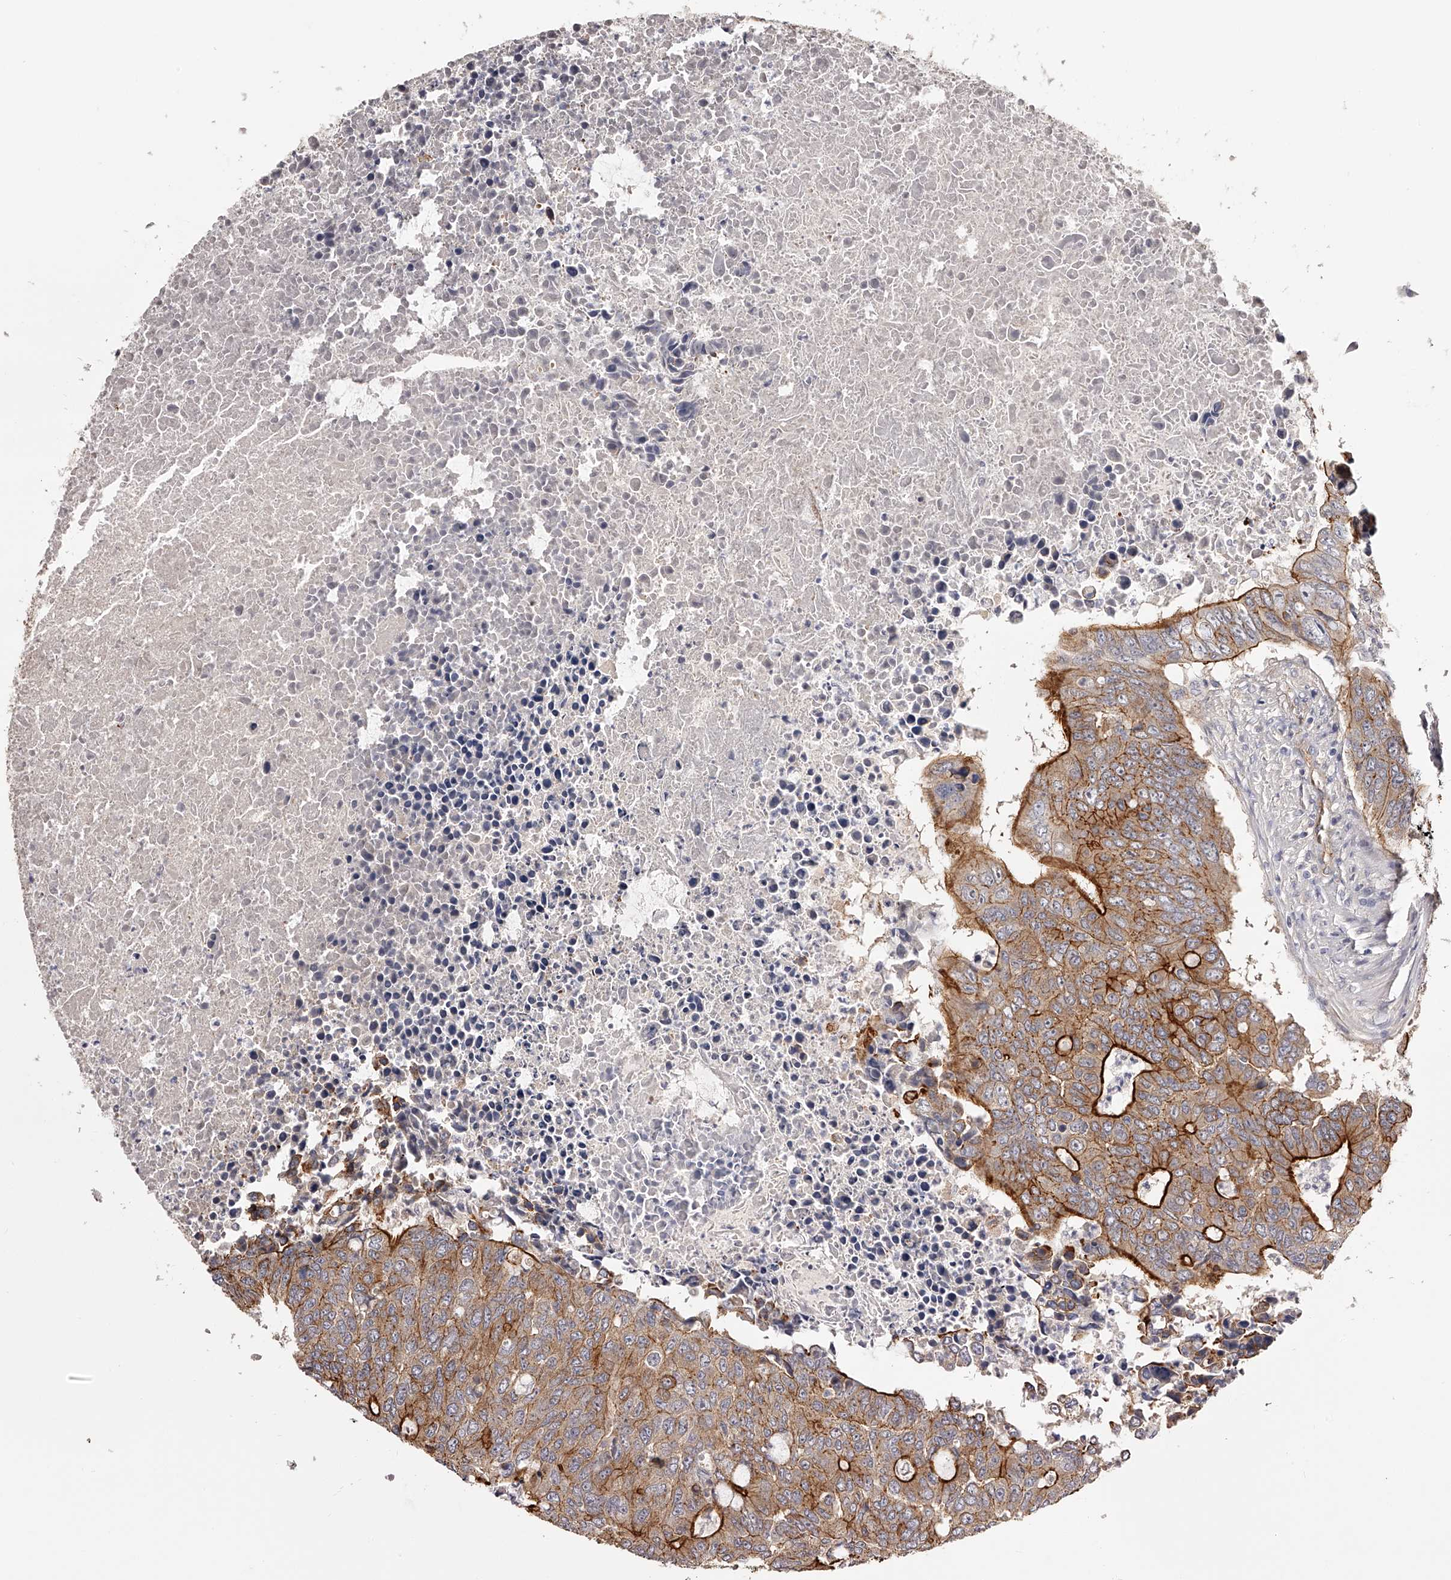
{"staining": {"intensity": "moderate", "quantity": ">75%", "location": "cytoplasmic/membranous"}, "tissue": "colorectal cancer", "cell_type": "Tumor cells", "image_type": "cancer", "snomed": [{"axis": "morphology", "description": "Adenocarcinoma, NOS"}, {"axis": "topography", "description": "Colon"}], "caption": "Protein expression analysis of human colorectal cancer (adenocarcinoma) reveals moderate cytoplasmic/membranous positivity in approximately >75% of tumor cells.", "gene": "LTV1", "patient": {"sex": "male", "age": 87}}